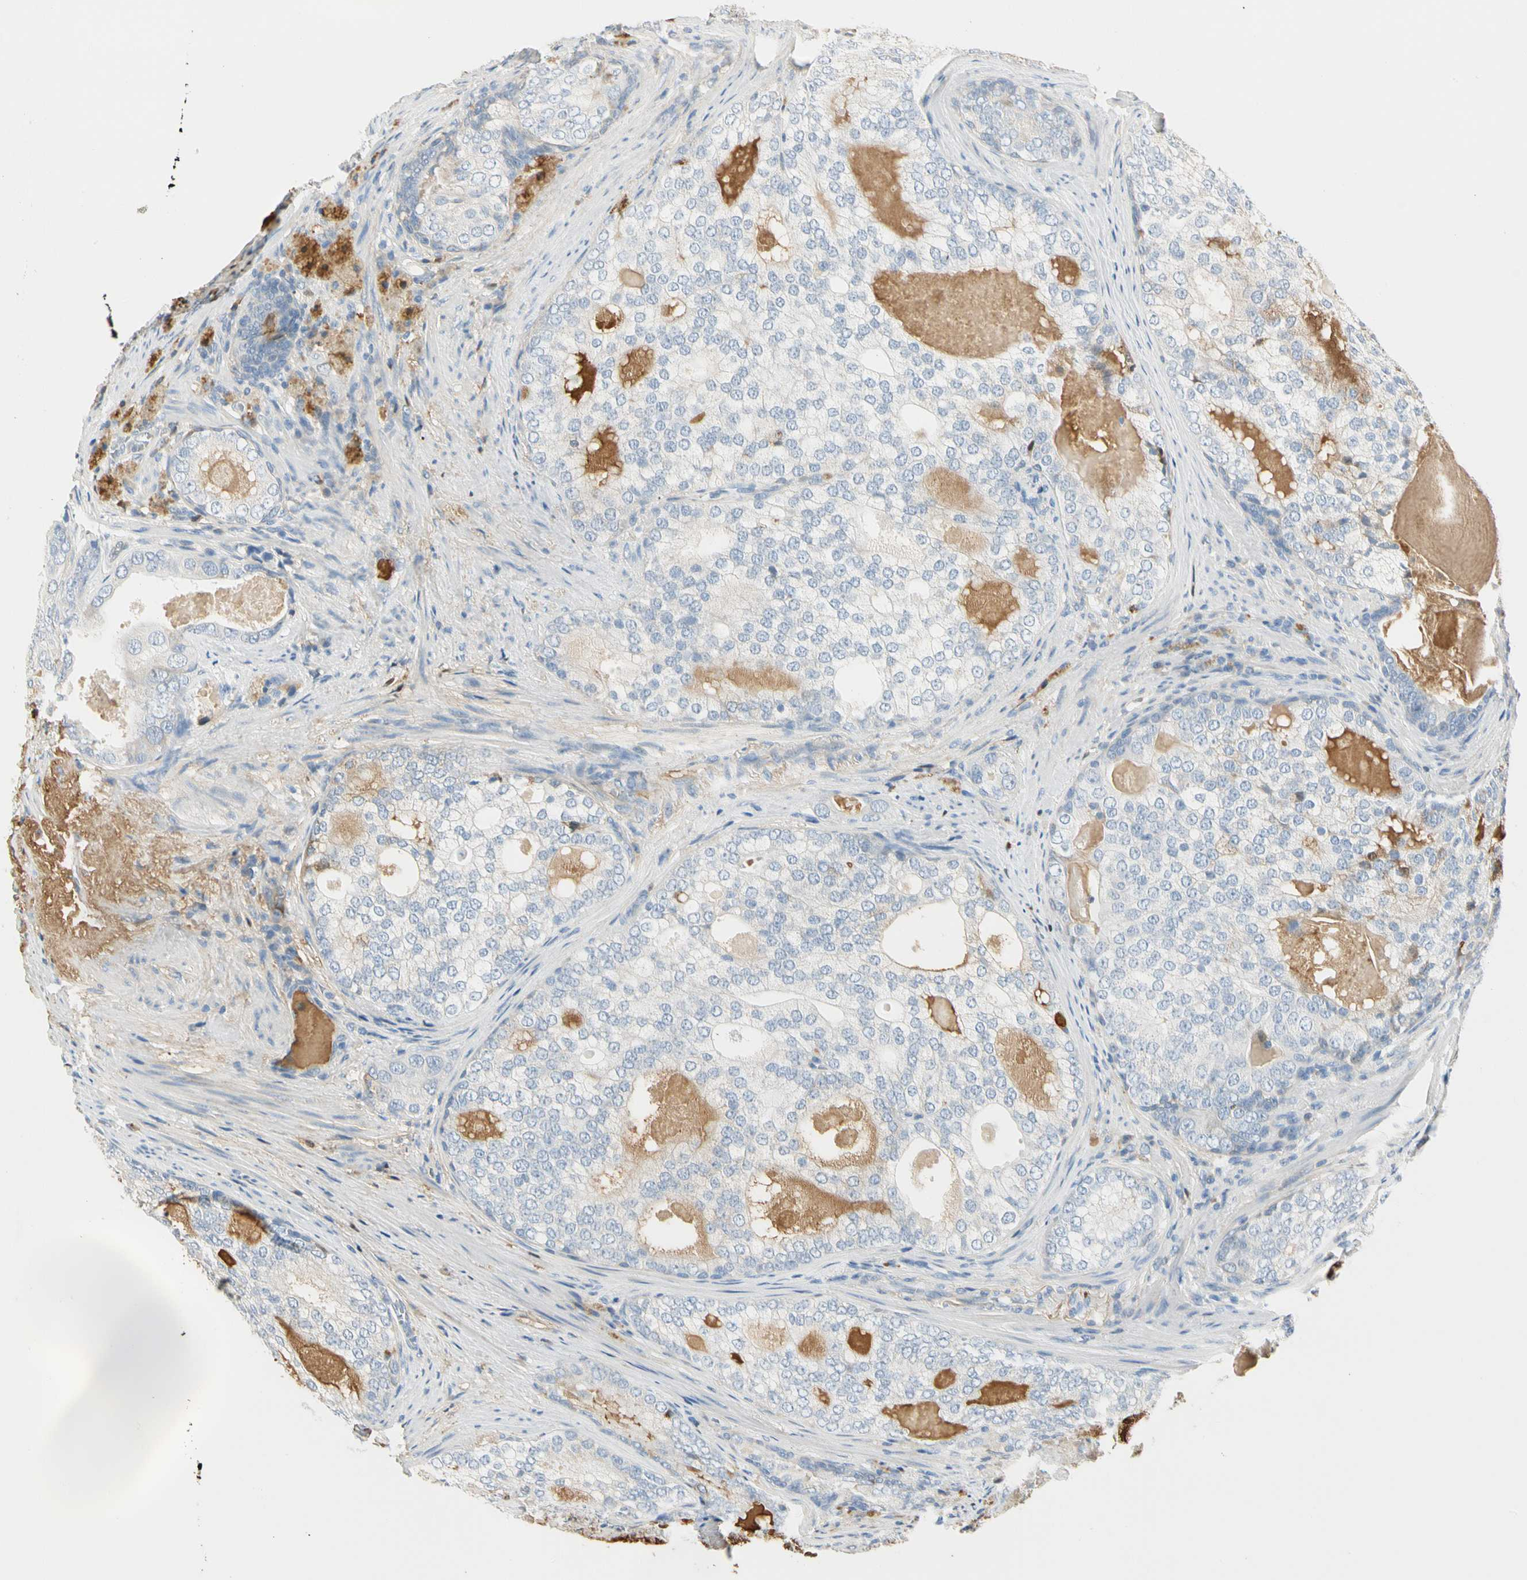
{"staining": {"intensity": "moderate", "quantity": "<25%", "location": "cytoplasmic/membranous"}, "tissue": "prostate cancer", "cell_type": "Tumor cells", "image_type": "cancer", "snomed": [{"axis": "morphology", "description": "Adenocarcinoma, High grade"}, {"axis": "topography", "description": "Prostate"}], "caption": "Protein expression analysis of prostate high-grade adenocarcinoma shows moderate cytoplasmic/membranous positivity in approximately <25% of tumor cells.", "gene": "LAMB3", "patient": {"sex": "male", "age": 66}}